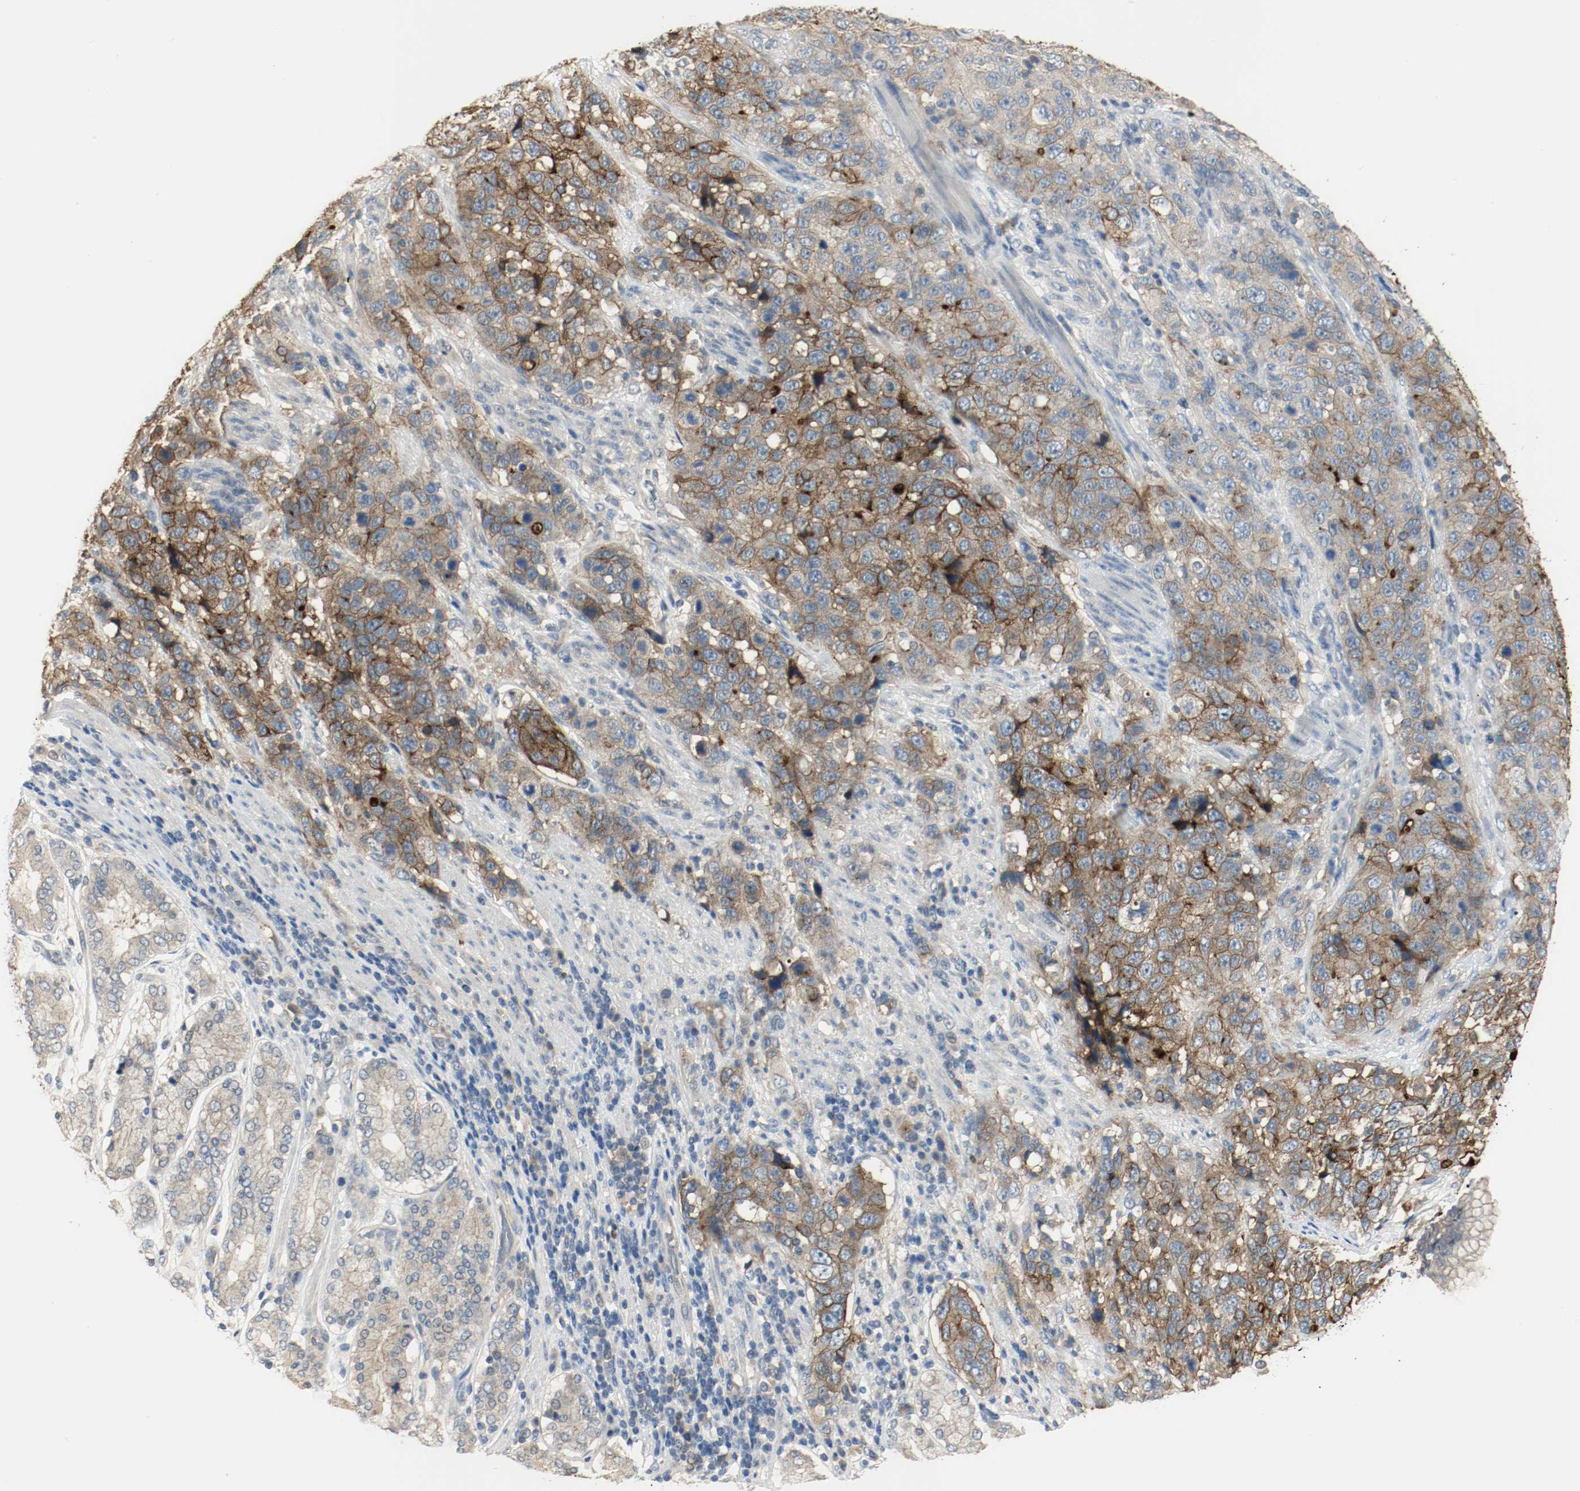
{"staining": {"intensity": "strong", "quantity": ">75%", "location": "cytoplasmic/membranous"}, "tissue": "stomach cancer", "cell_type": "Tumor cells", "image_type": "cancer", "snomed": [{"axis": "morphology", "description": "Normal tissue, NOS"}, {"axis": "morphology", "description": "Adenocarcinoma, NOS"}, {"axis": "topography", "description": "Stomach"}], "caption": "DAB (3,3'-diaminobenzidine) immunohistochemical staining of stomach cancer (adenocarcinoma) exhibits strong cytoplasmic/membranous protein positivity in approximately >75% of tumor cells. The protein of interest is stained brown, and the nuclei are stained in blue (DAB (3,3'-diaminobenzidine) IHC with brightfield microscopy, high magnification).", "gene": "MELTF", "patient": {"sex": "male", "age": 48}}